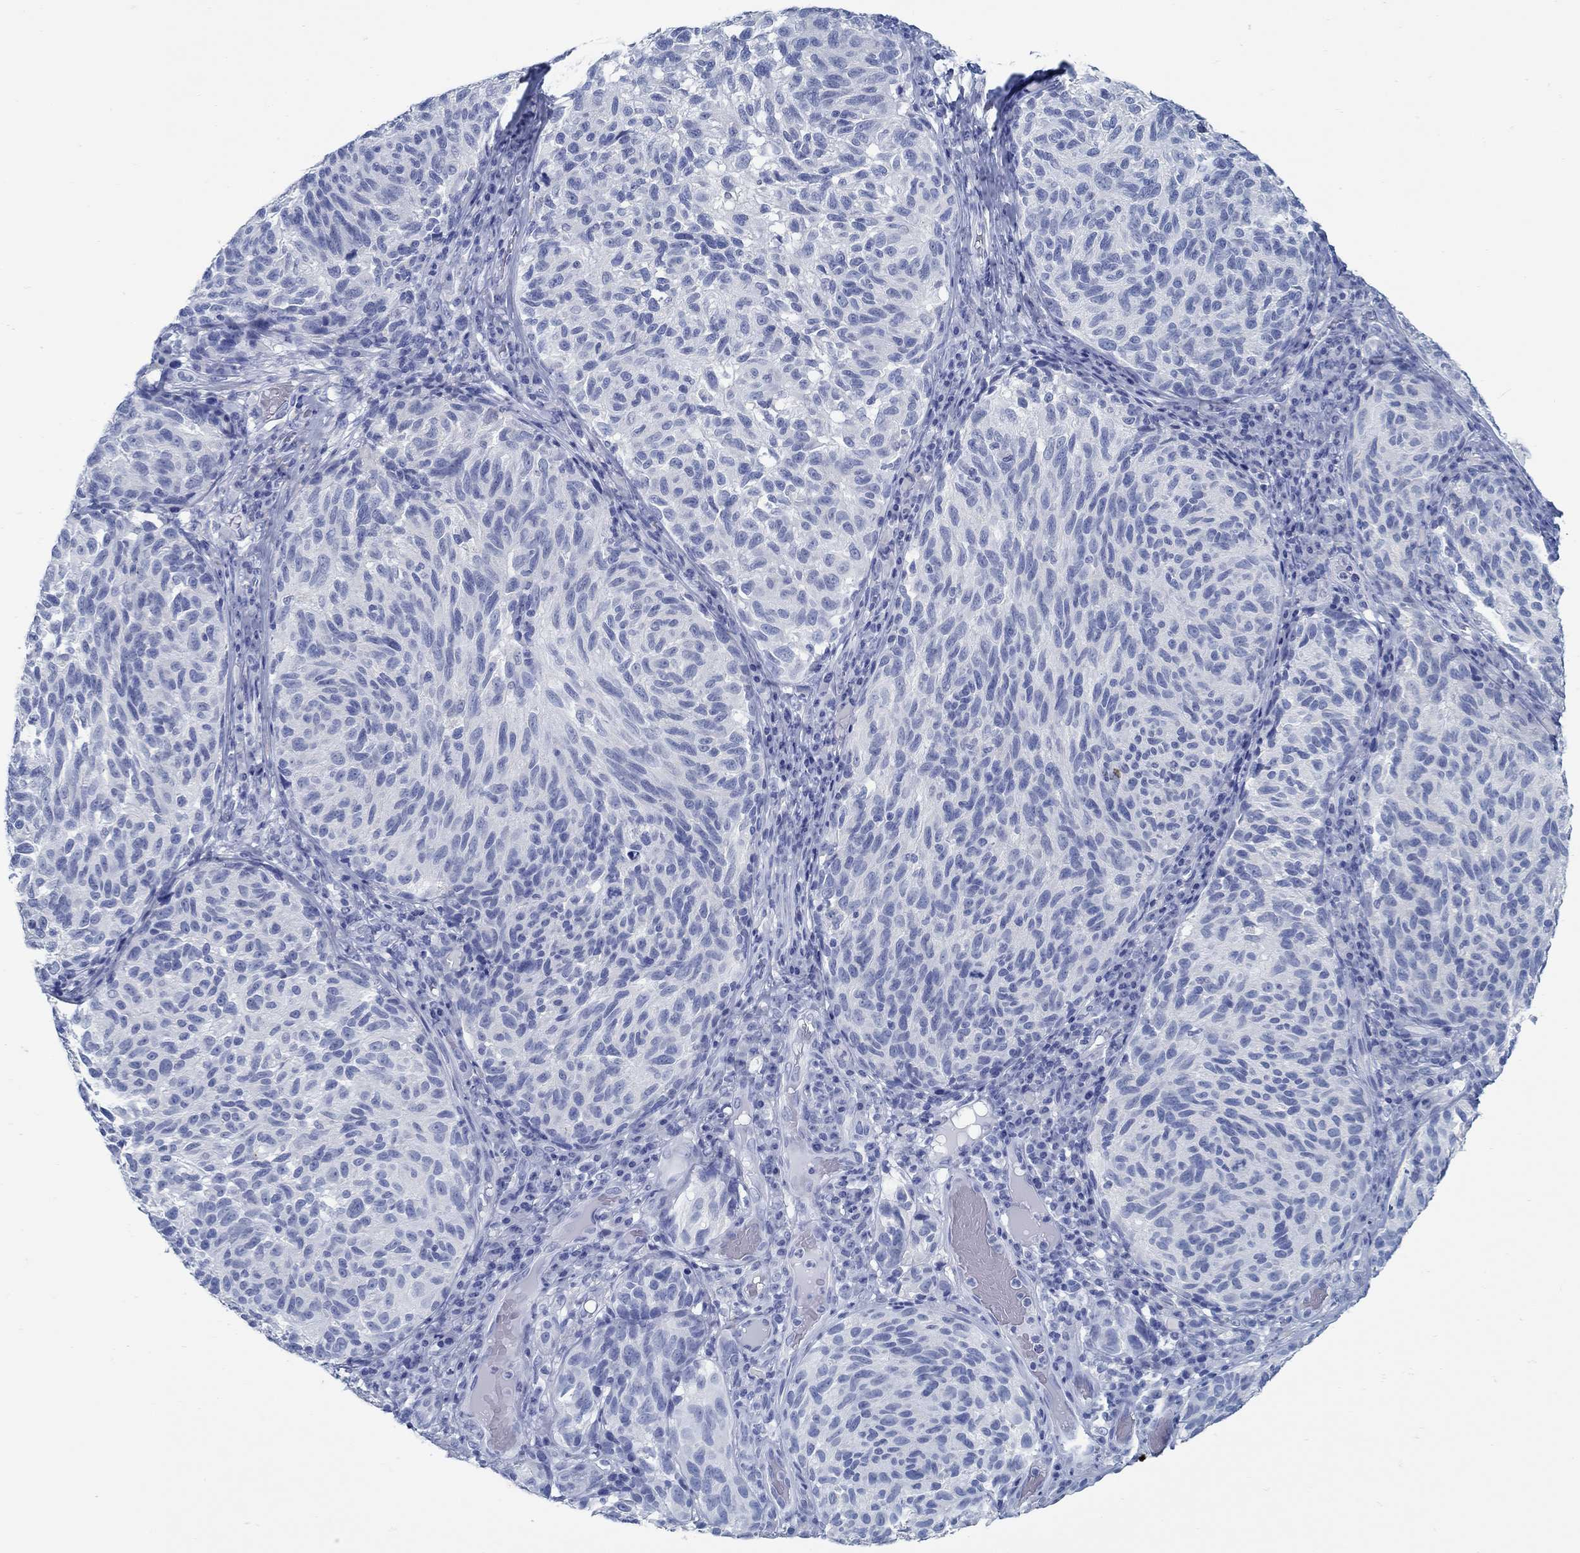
{"staining": {"intensity": "negative", "quantity": "none", "location": "none"}, "tissue": "melanoma", "cell_type": "Tumor cells", "image_type": "cancer", "snomed": [{"axis": "morphology", "description": "Malignant melanoma, NOS"}, {"axis": "topography", "description": "Skin"}], "caption": "Immunohistochemical staining of melanoma exhibits no significant staining in tumor cells.", "gene": "ZFAND4", "patient": {"sex": "female", "age": 73}}